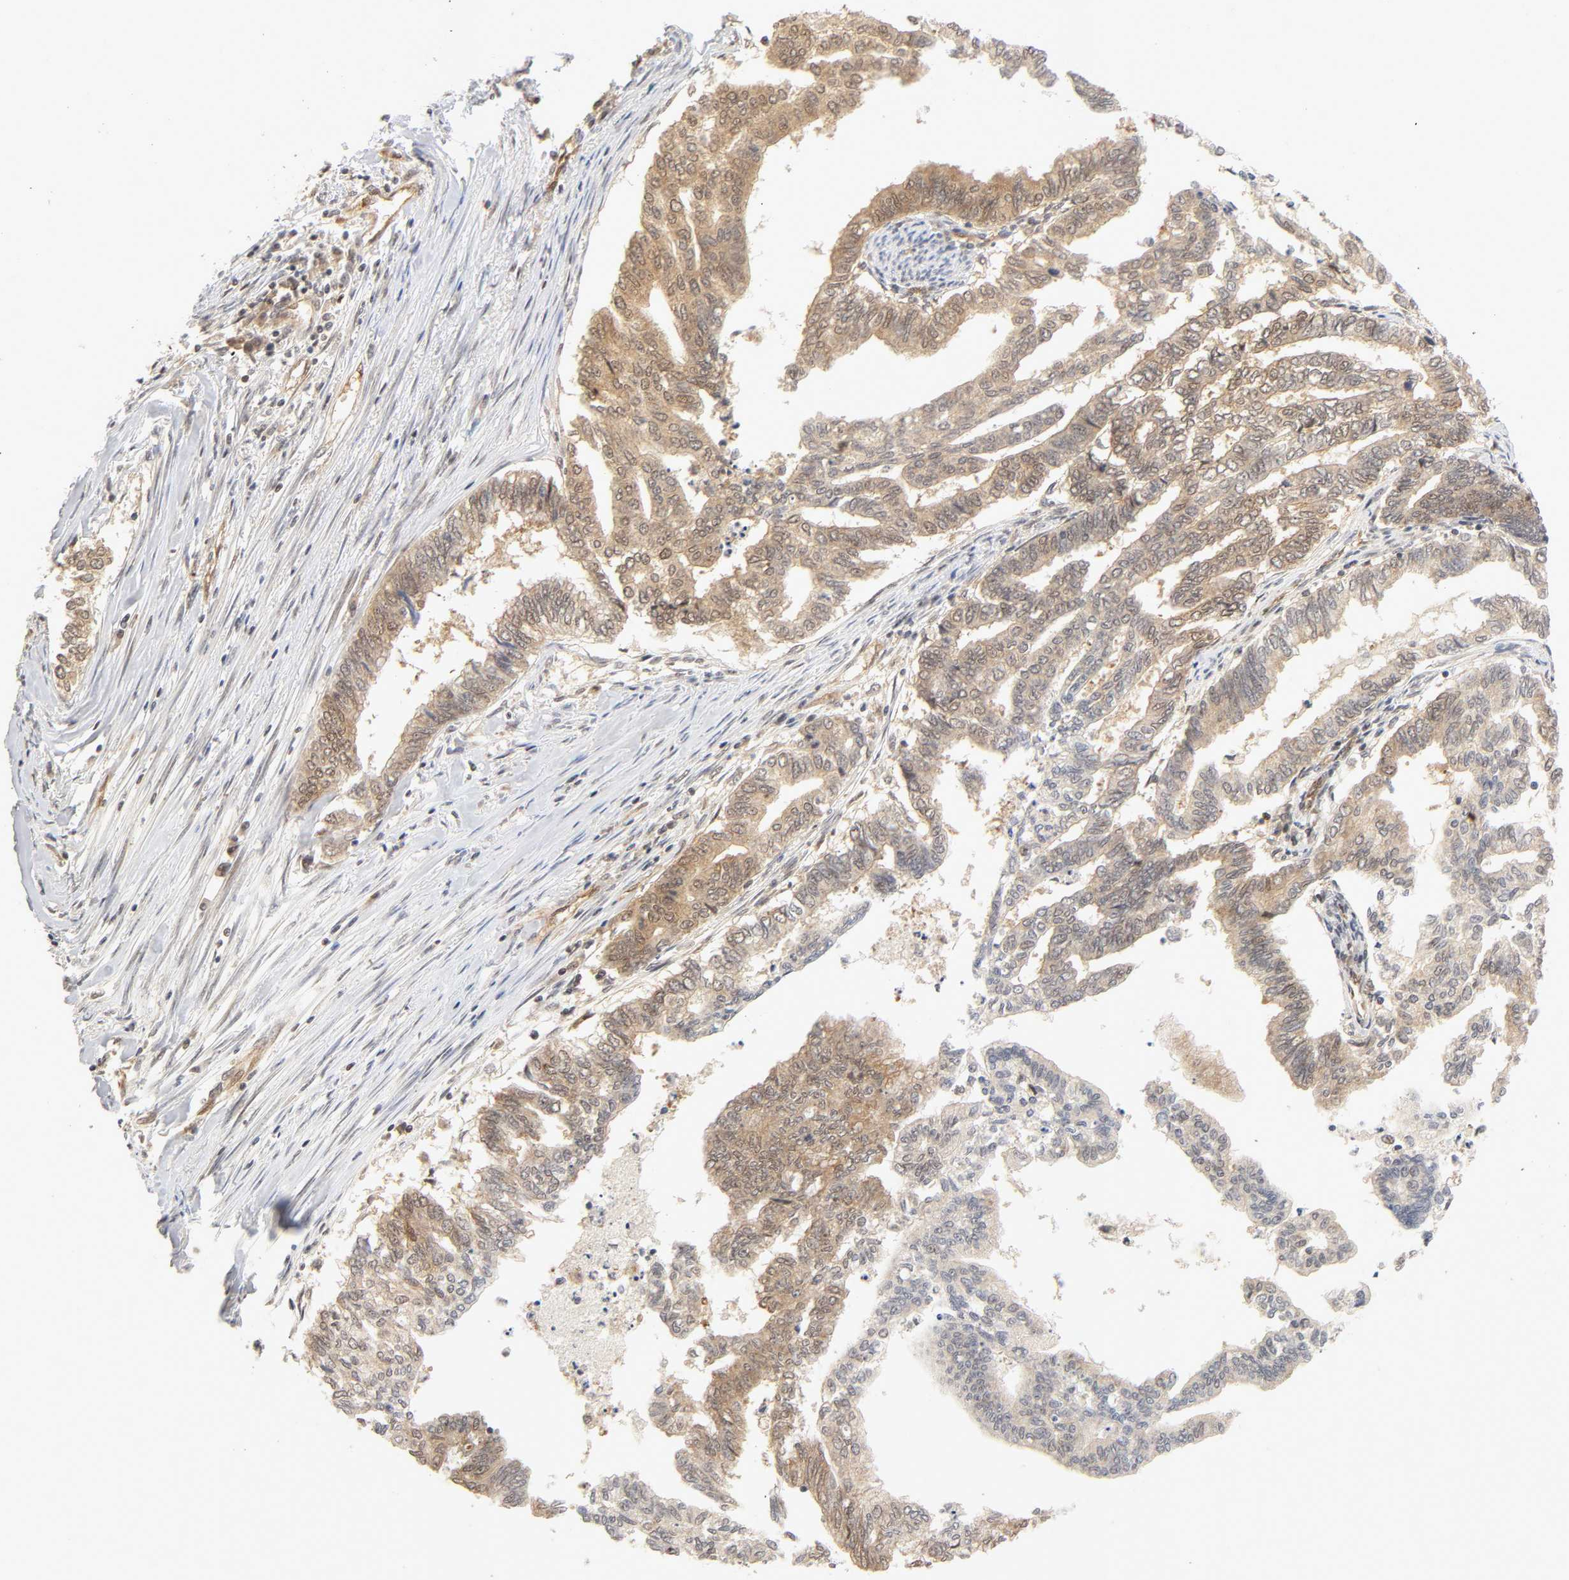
{"staining": {"intensity": "weak", "quantity": ">75%", "location": "cytoplasmic/membranous,nuclear"}, "tissue": "endometrial cancer", "cell_type": "Tumor cells", "image_type": "cancer", "snomed": [{"axis": "morphology", "description": "Adenocarcinoma, NOS"}, {"axis": "topography", "description": "Endometrium"}], "caption": "Tumor cells show weak cytoplasmic/membranous and nuclear expression in about >75% of cells in endometrial adenocarcinoma.", "gene": "CDC37", "patient": {"sex": "female", "age": 79}}